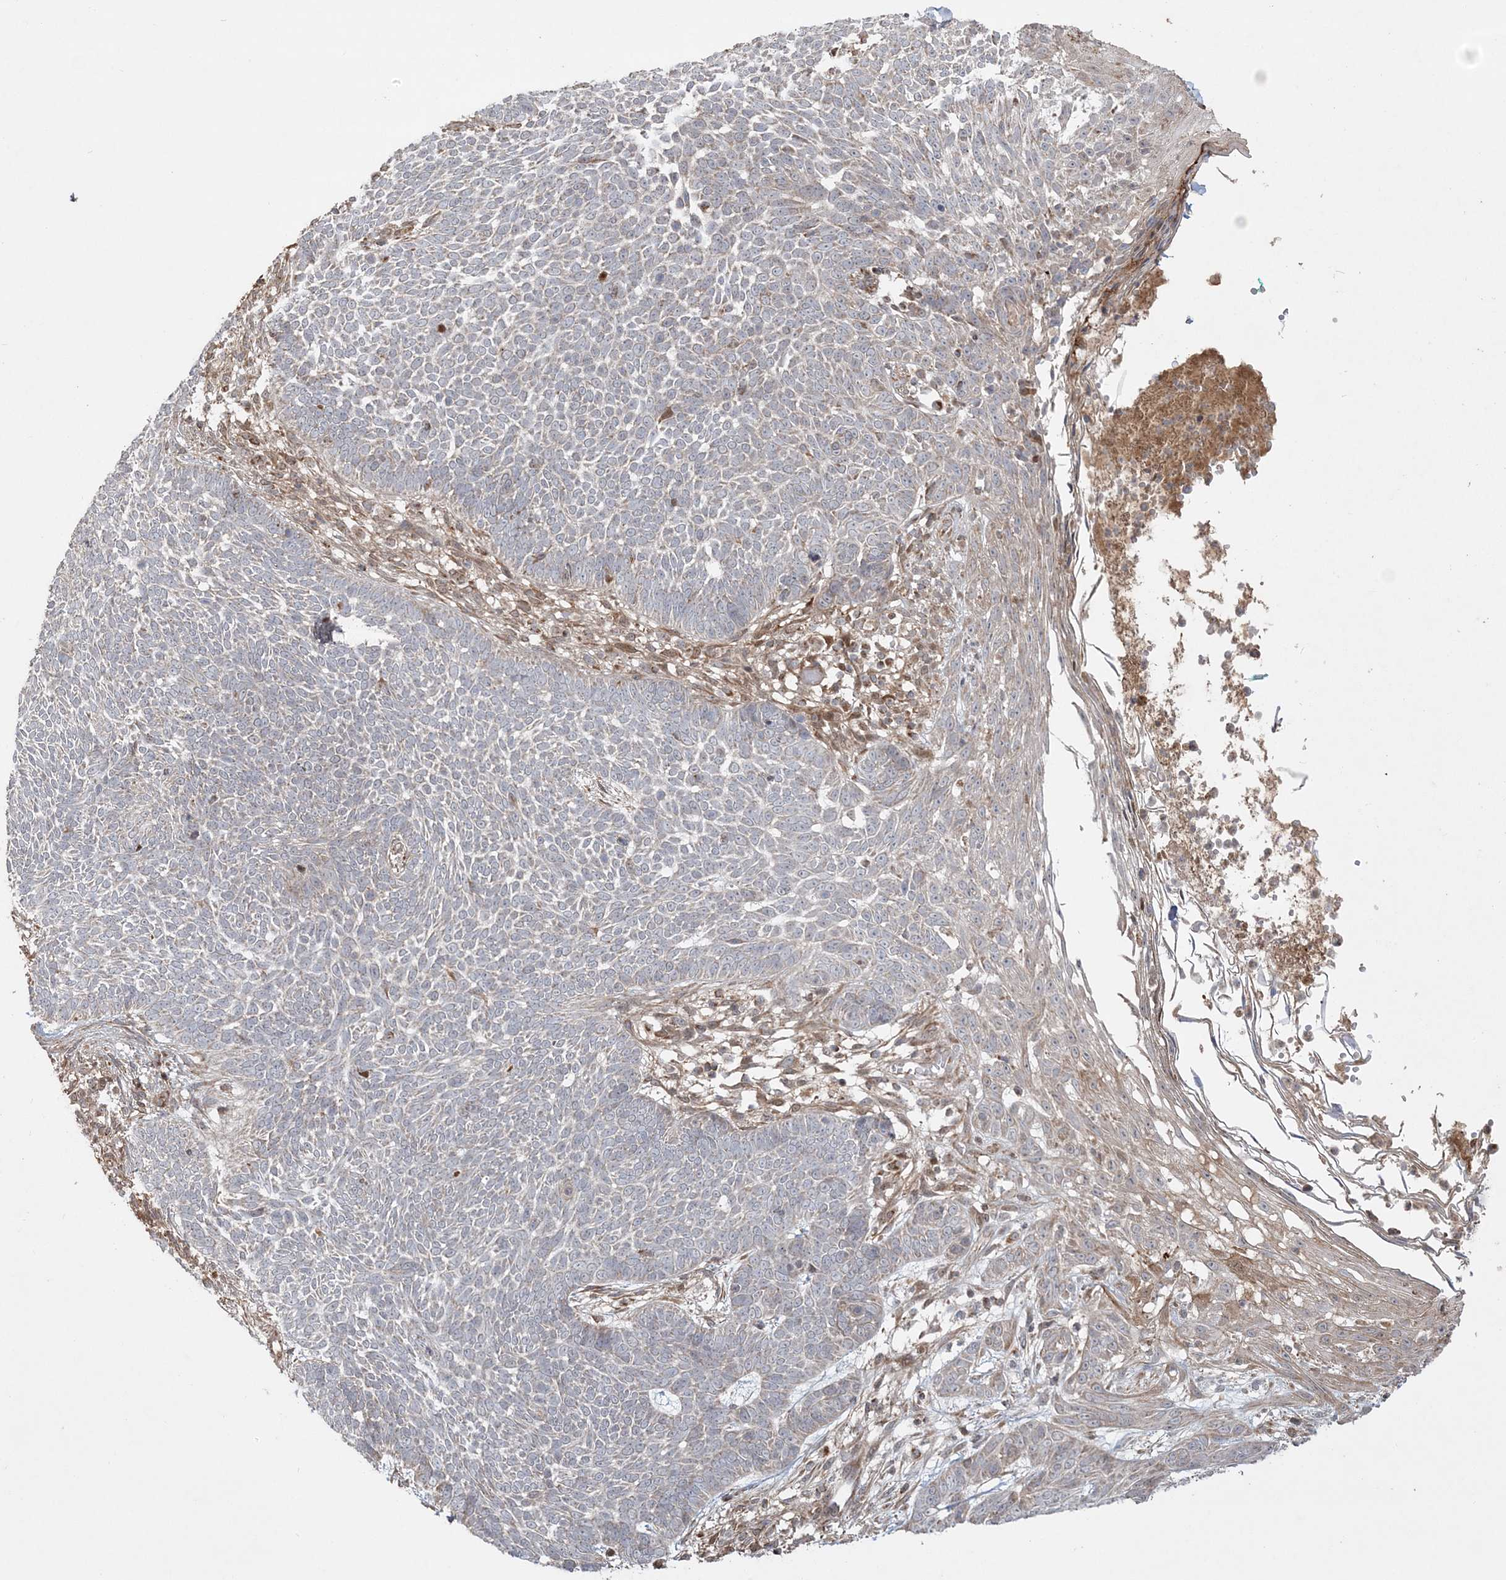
{"staining": {"intensity": "negative", "quantity": "none", "location": "none"}, "tissue": "skin cancer", "cell_type": "Tumor cells", "image_type": "cancer", "snomed": [{"axis": "morphology", "description": "Normal tissue, NOS"}, {"axis": "morphology", "description": "Basal cell carcinoma"}, {"axis": "topography", "description": "Skin"}], "caption": "High magnification brightfield microscopy of skin cancer (basal cell carcinoma) stained with DAB (brown) and counterstained with hematoxylin (blue): tumor cells show no significant positivity.", "gene": "SCLT1", "patient": {"sex": "male", "age": 64}}